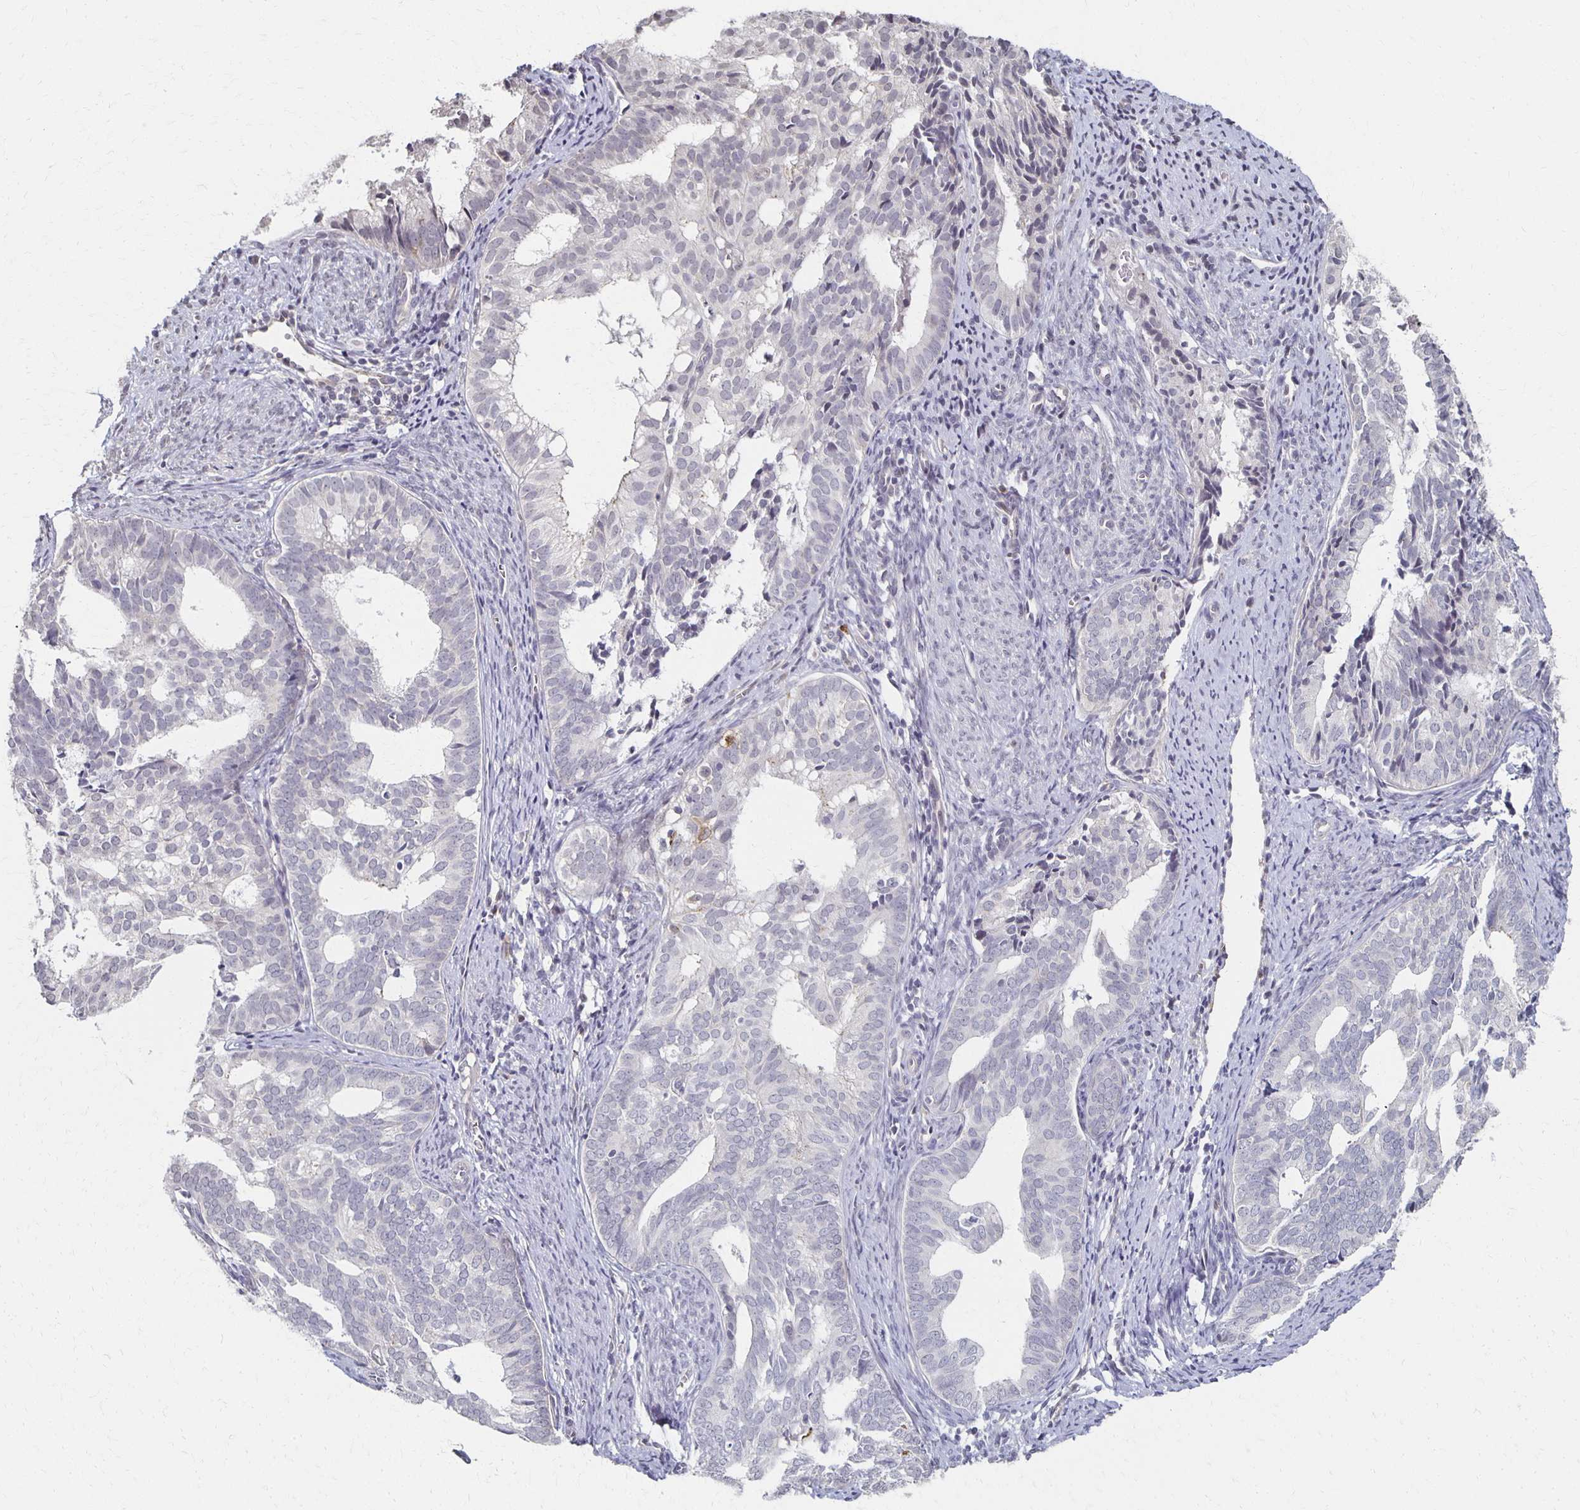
{"staining": {"intensity": "negative", "quantity": "none", "location": "none"}, "tissue": "endometrial cancer", "cell_type": "Tumor cells", "image_type": "cancer", "snomed": [{"axis": "morphology", "description": "Adenocarcinoma, NOS"}, {"axis": "topography", "description": "Endometrium"}], "caption": "DAB (3,3'-diaminobenzidine) immunohistochemical staining of human endometrial adenocarcinoma displays no significant expression in tumor cells.", "gene": "DAB1", "patient": {"sex": "female", "age": 75}}